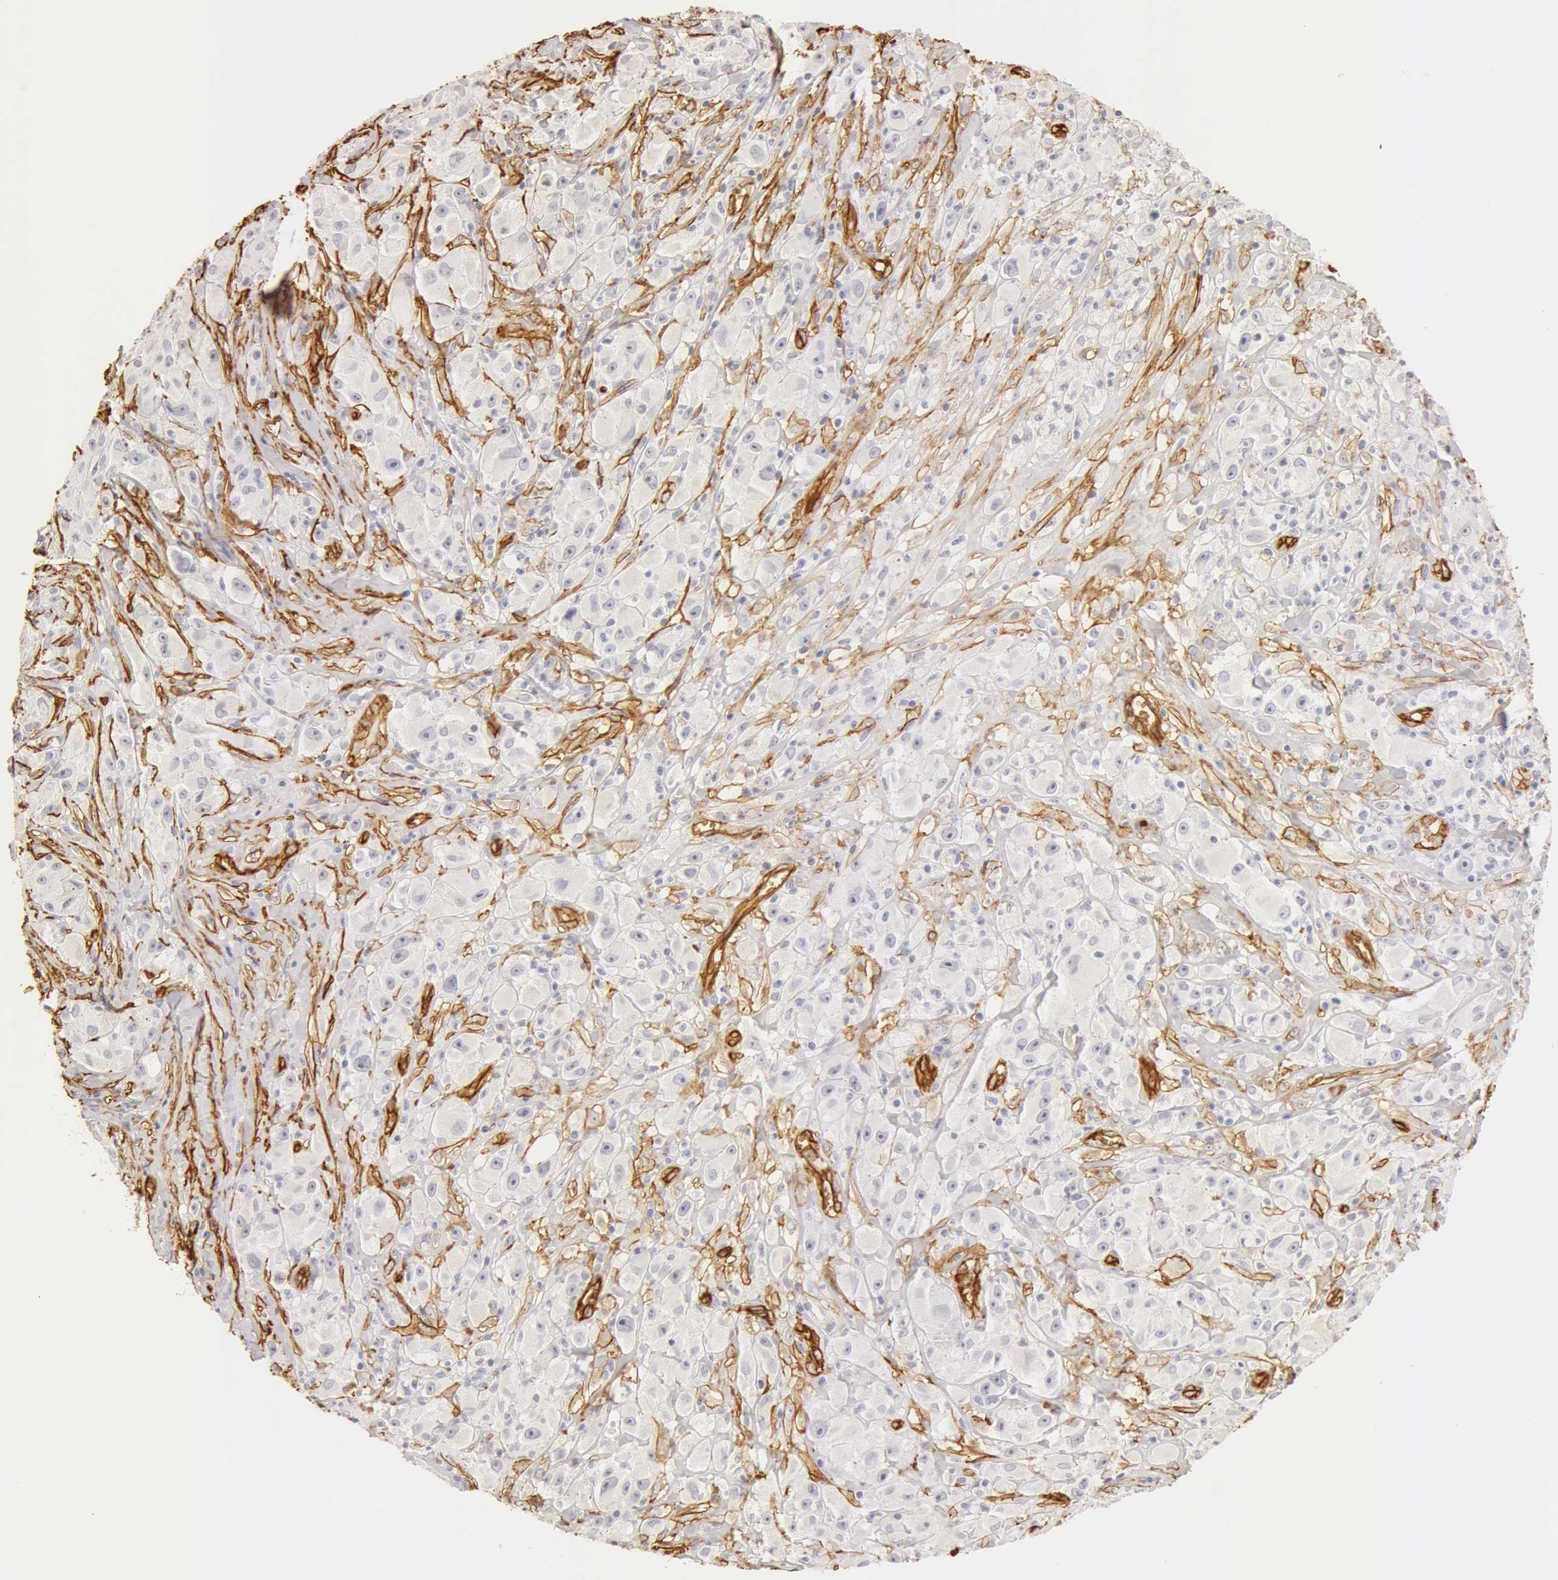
{"staining": {"intensity": "negative", "quantity": "none", "location": "none"}, "tissue": "melanoma", "cell_type": "Tumor cells", "image_type": "cancer", "snomed": [{"axis": "morphology", "description": "Malignant melanoma, NOS"}, {"axis": "topography", "description": "Skin"}], "caption": "Melanoma was stained to show a protein in brown. There is no significant positivity in tumor cells. The staining is performed using DAB (3,3'-diaminobenzidine) brown chromogen with nuclei counter-stained in using hematoxylin.", "gene": "AQP1", "patient": {"sex": "male", "age": 56}}